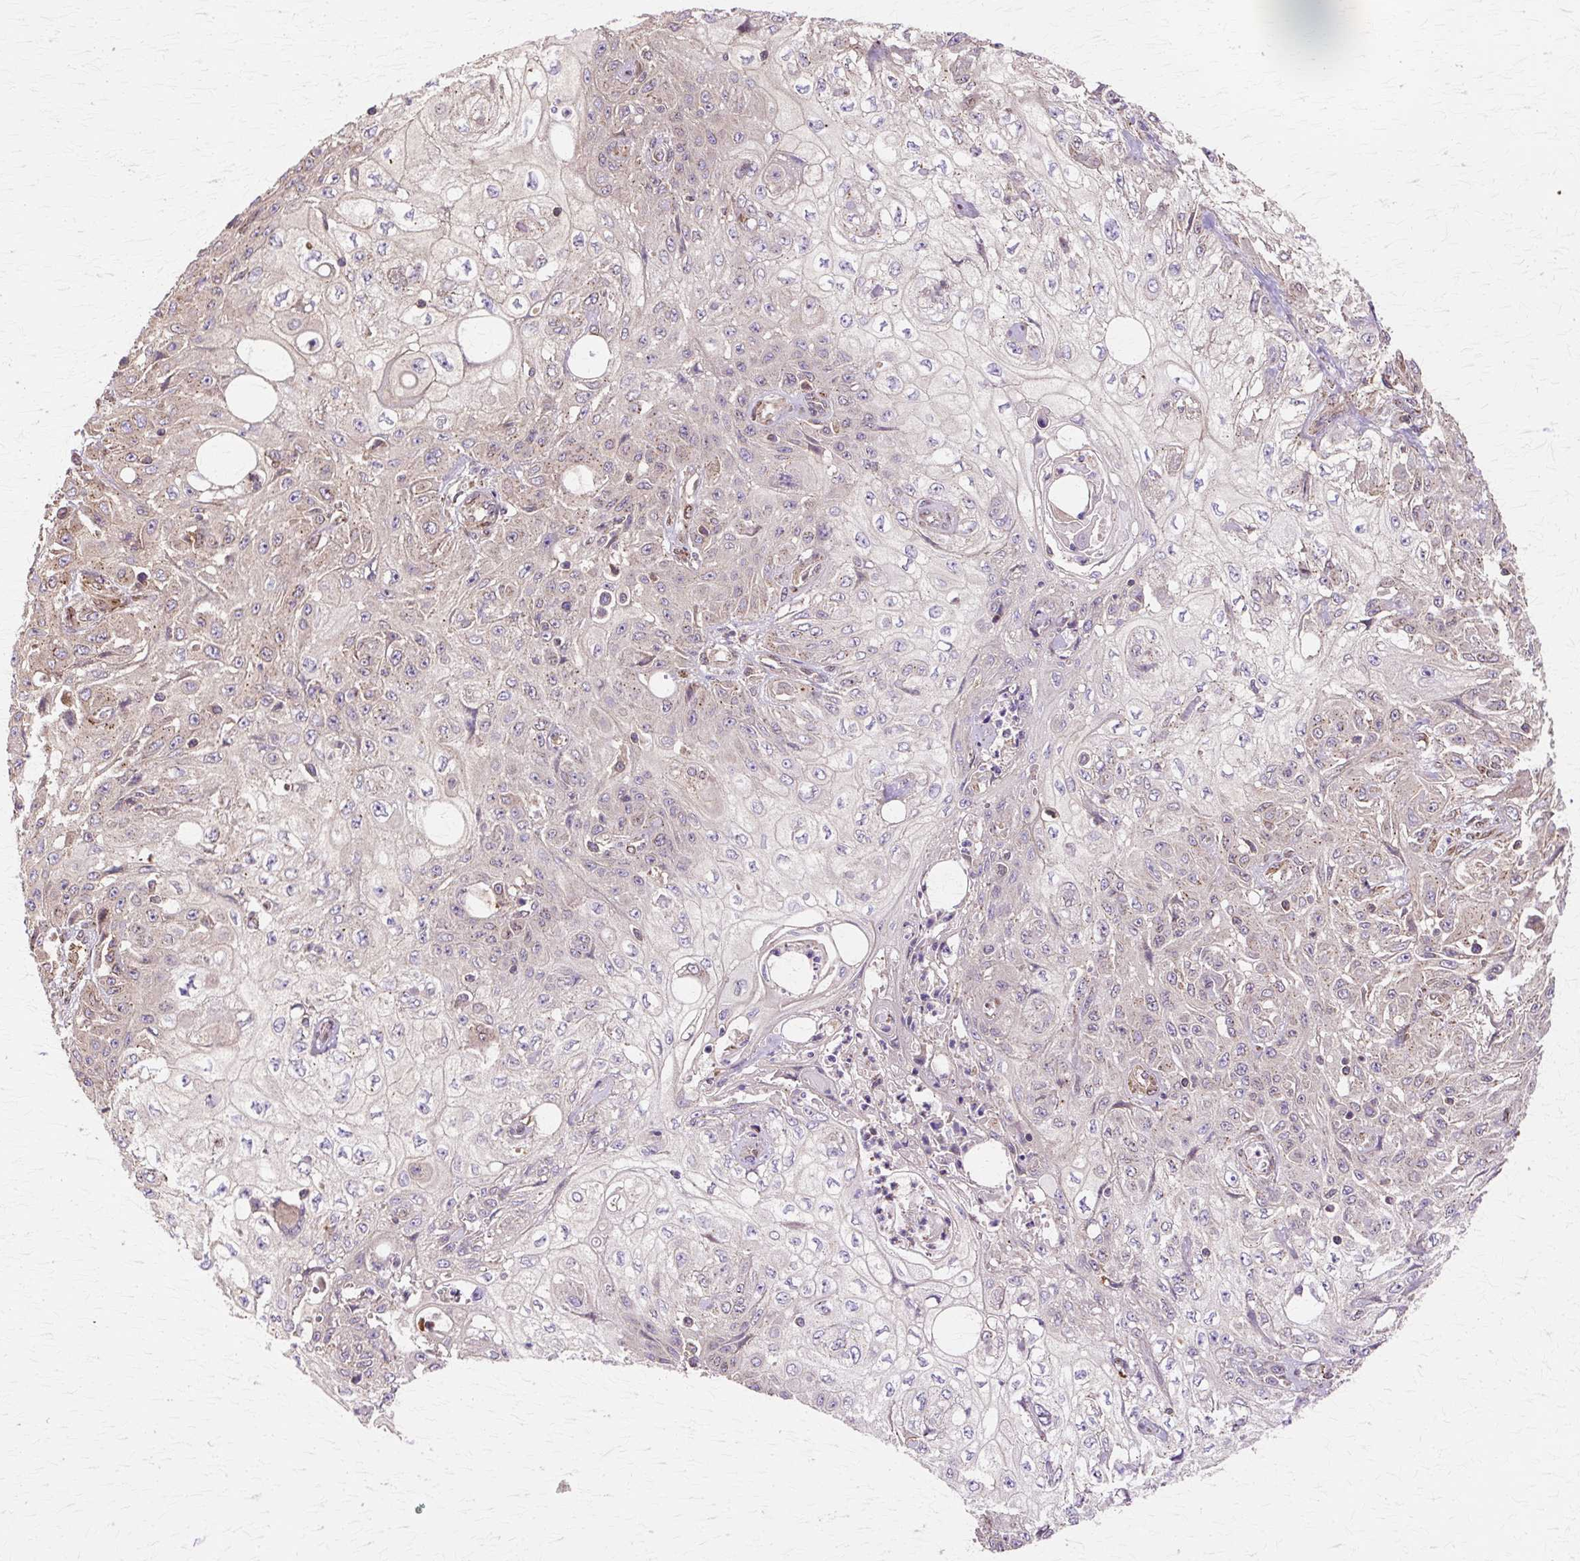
{"staining": {"intensity": "weak", "quantity": "25%-75%", "location": "cytoplasmic/membranous"}, "tissue": "skin cancer", "cell_type": "Tumor cells", "image_type": "cancer", "snomed": [{"axis": "morphology", "description": "Squamous cell carcinoma, NOS"}, {"axis": "morphology", "description": "Squamous cell carcinoma, metastatic, NOS"}, {"axis": "topography", "description": "Skin"}, {"axis": "topography", "description": "Lymph node"}], "caption": "High-magnification brightfield microscopy of squamous cell carcinoma (skin) stained with DAB (brown) and counterstained with hematoxylin (blue). tumor cells exhibit weak cytoplasmic/membranous staining is identified in about25%-75% of cells. (IHC, brightfield microscopy, high magnification).", "gene": "COPB1", "patient": {"sex": "male", "age": 75}}